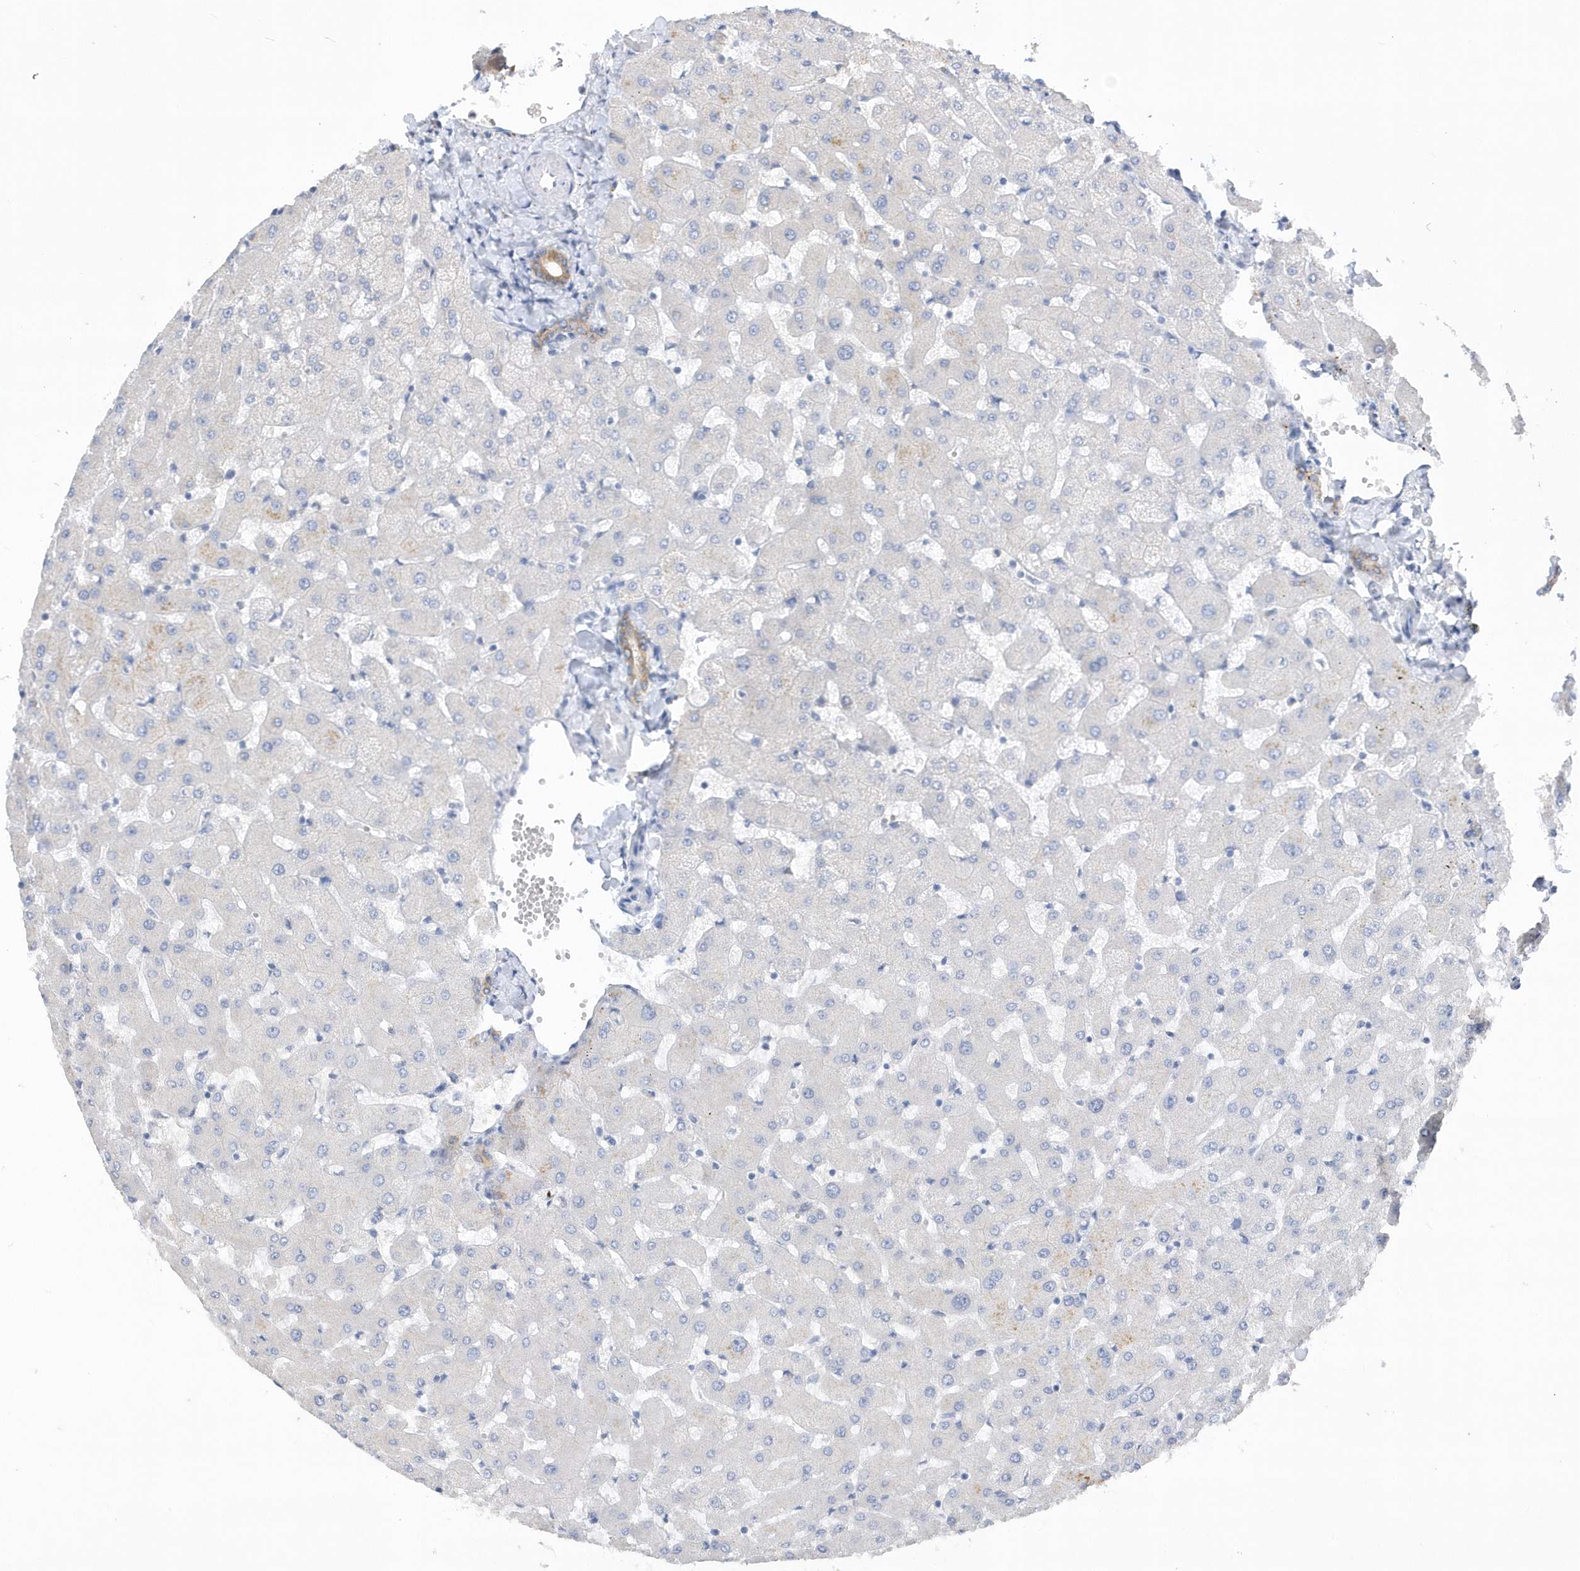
{"staining": {"intensity": "weak", "quantity": ">75%", "location": "cytoplasmic/membranous"}, "tissue": "liver", "cell_type": "Cholangiocytes", "image_type": "normal", "snomed": [{"axis": "morphology", "description": "Normal tissue, NOS"}, {"axis": "topography", "description": "Liver"}], "caption": "This photomicrograph displays normal liver stained with immunohistochemistry (IHC) to label a protein in brown. The cytoplasmic/membranous of cholangiocytes show weak positivity for the protein. Nuclei are counter-stained blue.", "gene": "RPEL1", "patient": {"sex": "female", "age": 63}}